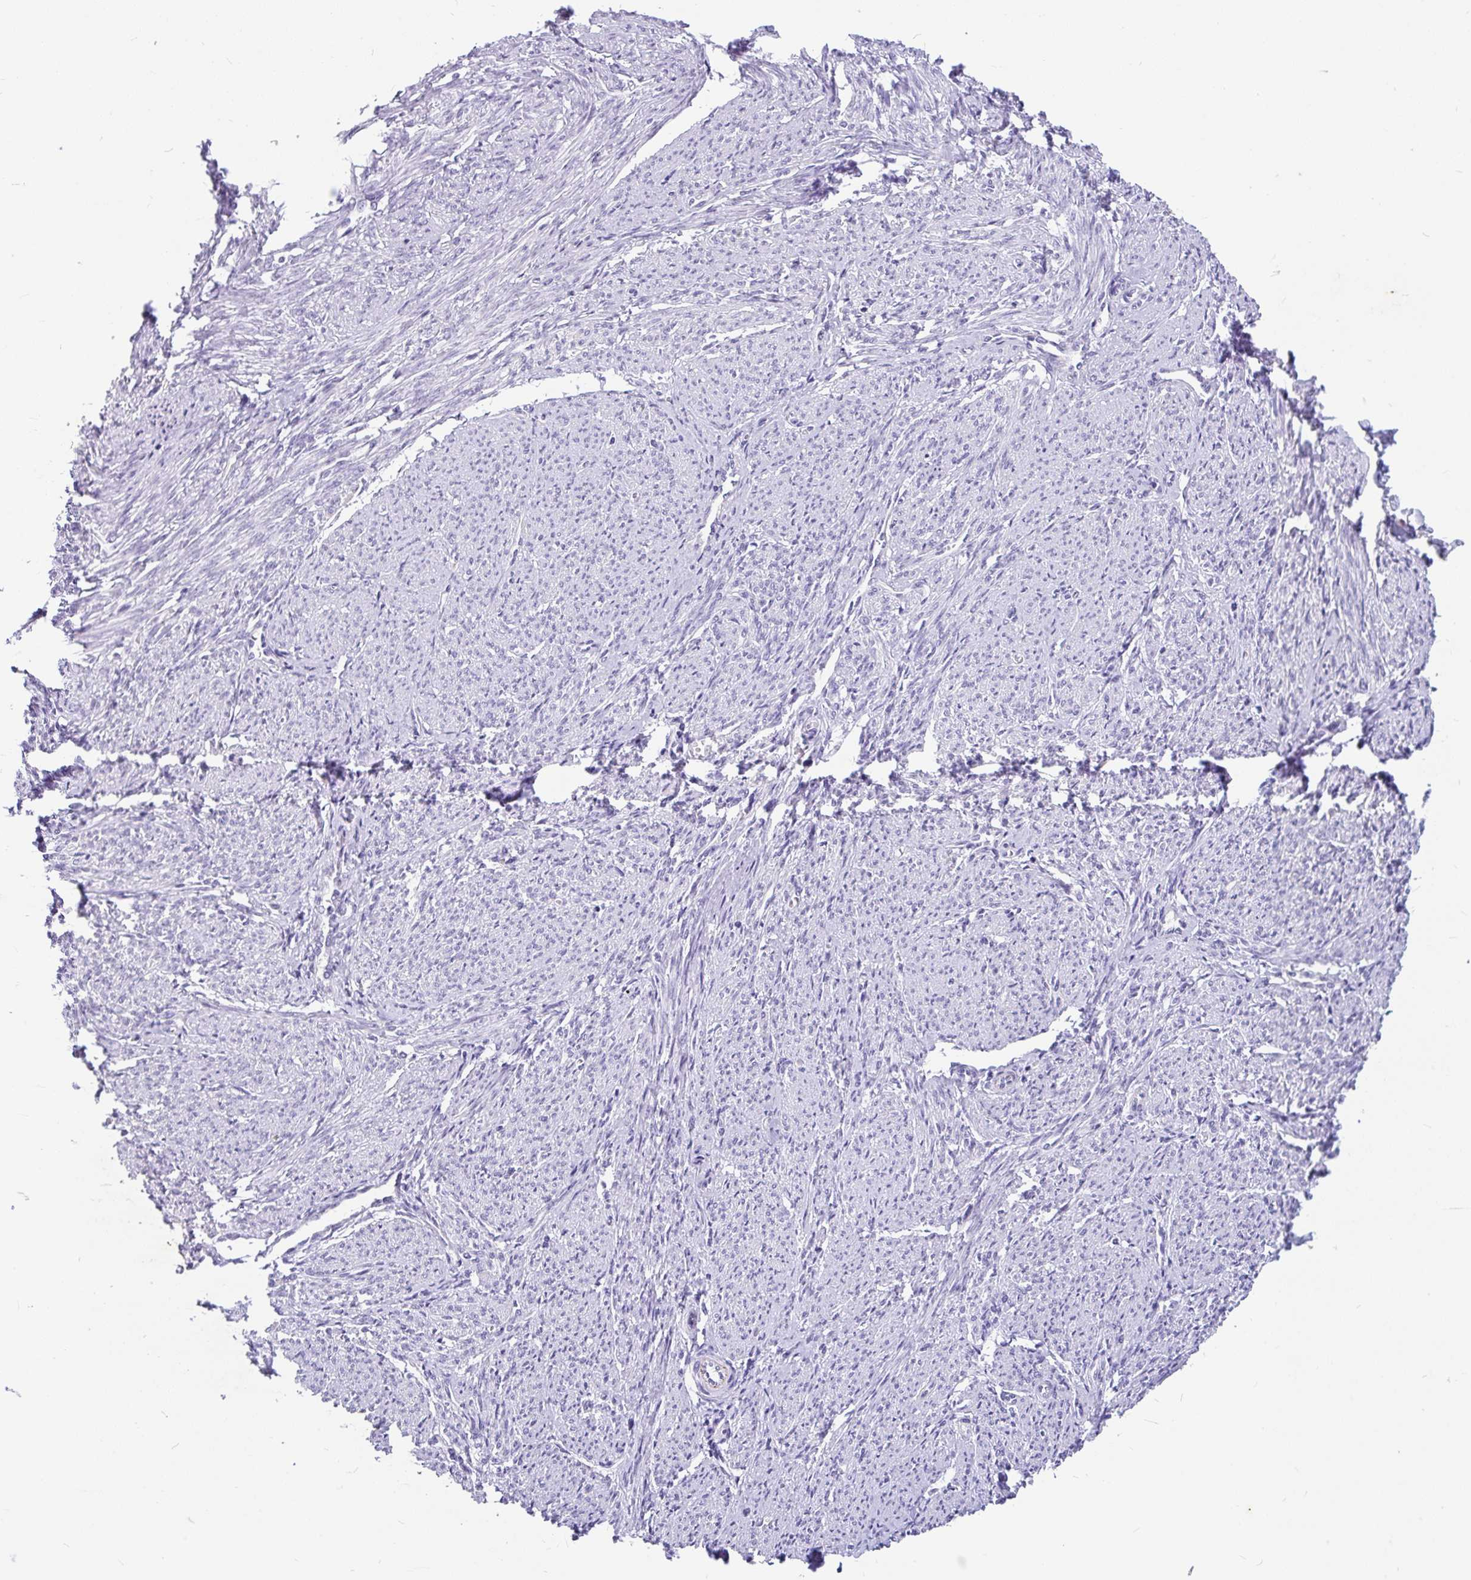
{"staining": {"intensity": "negative", "quantity": "none", "location": "none"}, "tissue": "smooth muscle", "cell_type": "Smooth muscle cells", "image_type": "normal", "snomed": [{"axis": "morphology", "description": "Normal tissue, NOS"}, {"axis": "topography", "description": "Smooth muscle"}], "caption": "Histopathology image shows no significant protein staining in smooth muscle cells of benign smooth muscle. (DAB (3,3'-diaminobenzidine) immunohistochemistry visualized using brightfield microscopy, high magnification).", "gene": "EML5", "patient": {"sex": "female", "age": 65}}